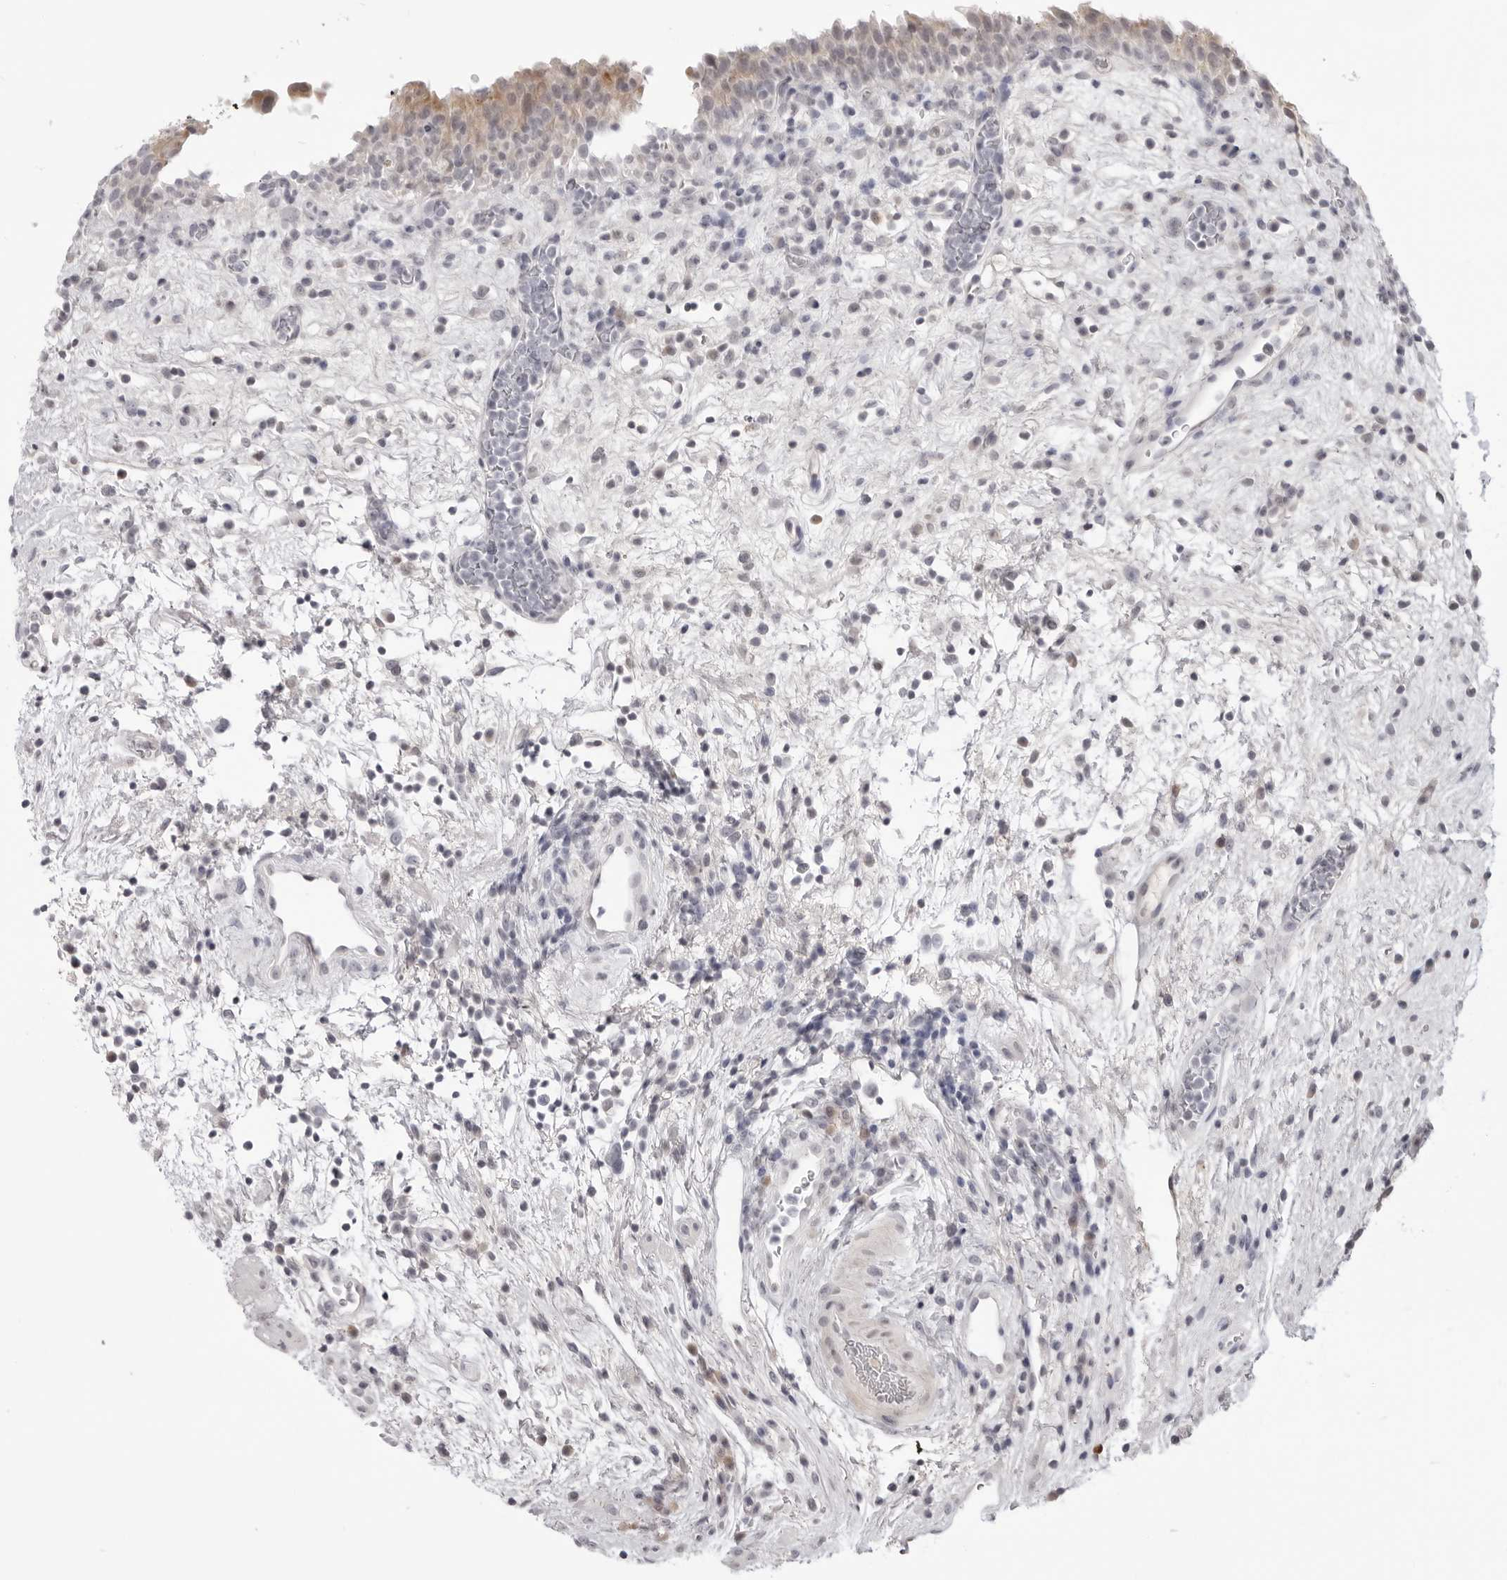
{"staining": {"intensity": "moderate", "quantity": "<25%", "location": "cytoplasmic/membranous"}, "tissue": "urinary bladder", "cell_type": "Urothelial cells", "image_type": "normal", "snomed": [{"axis": "morphology", "description": "Normal tissue, NOS"}, {"axis": "morphology", "description": "Inflammation, NOS"}, {"axis": "topography", "description": "Urinary bladder"}], "caption": "Immunohistochemical staining of unremarkable urinary bladder exhibits low levels of moderate cytoplasmic/membranous expression in about <25% of urothelial cells. The staining was performed using DAB, with brown indicating positive protein expression. Nuclei are stained blue with hematoxylin.", "gene": "ACP6", "patient": {"sex": "female", "age": 75}}